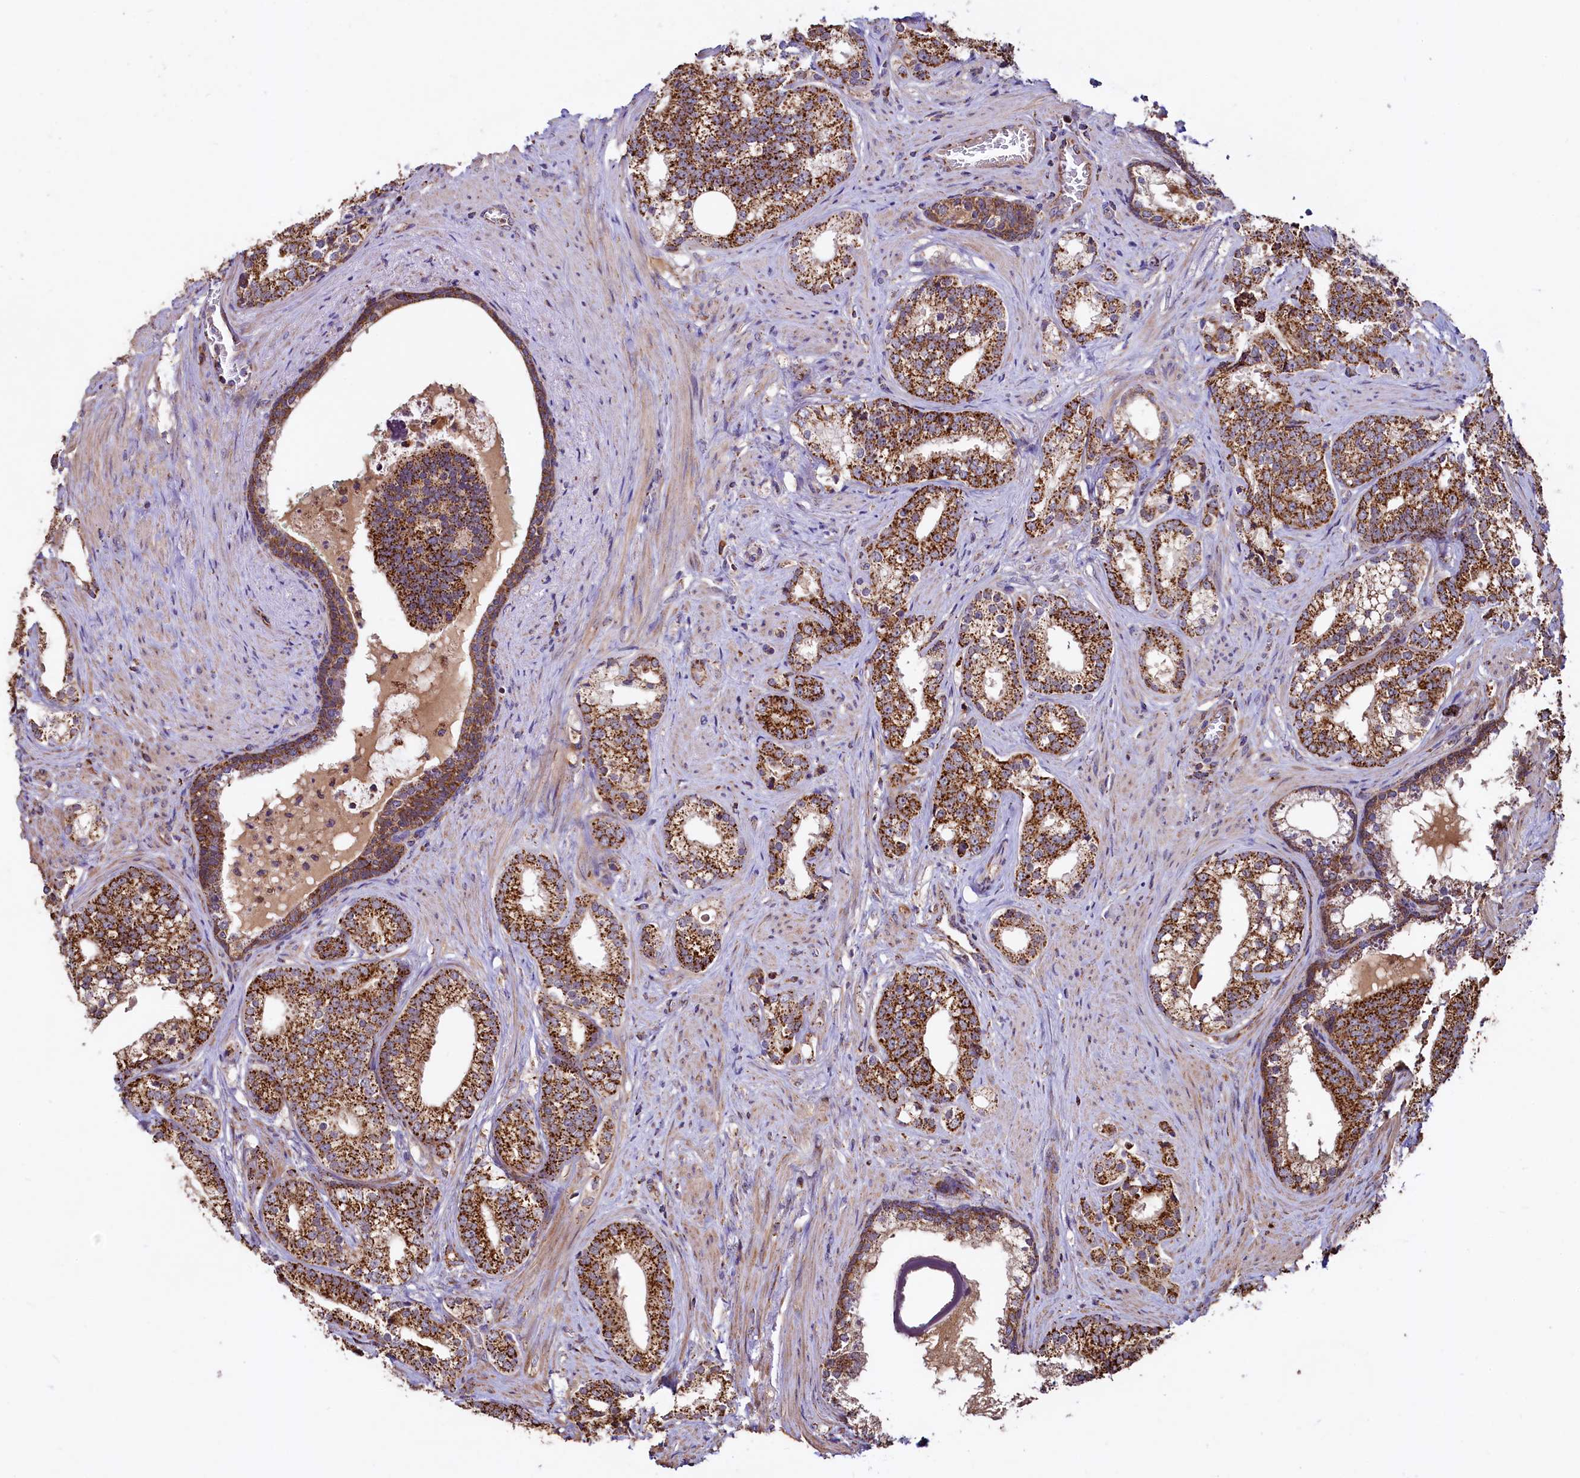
{"staining": {"intensity": "strong", "quantity": ">75%", "location": "cytoplasmic/membranous"}, "tissue": "prostate cancer", "cell_type": "Tumor cells", "image_type": "cancer", "snomed": [{"axis": "morphology", "description": "Adenocarcinoma, Low grade"}, {"axis": "topography", "description": "Prostate"}], "caption": "Immunohistochemistry histopathology image of neoplastic tissue: prostate cancer stained using immunohistochemistry (IHC) shows high levels of strong protein expression localized specifically in the cytoplasmic/membranous of tumor cells, appearing as a cytoplasmic/membranous brown color.", "gene": "STARD5", "patient": {"sex": "male", "age": 71}}